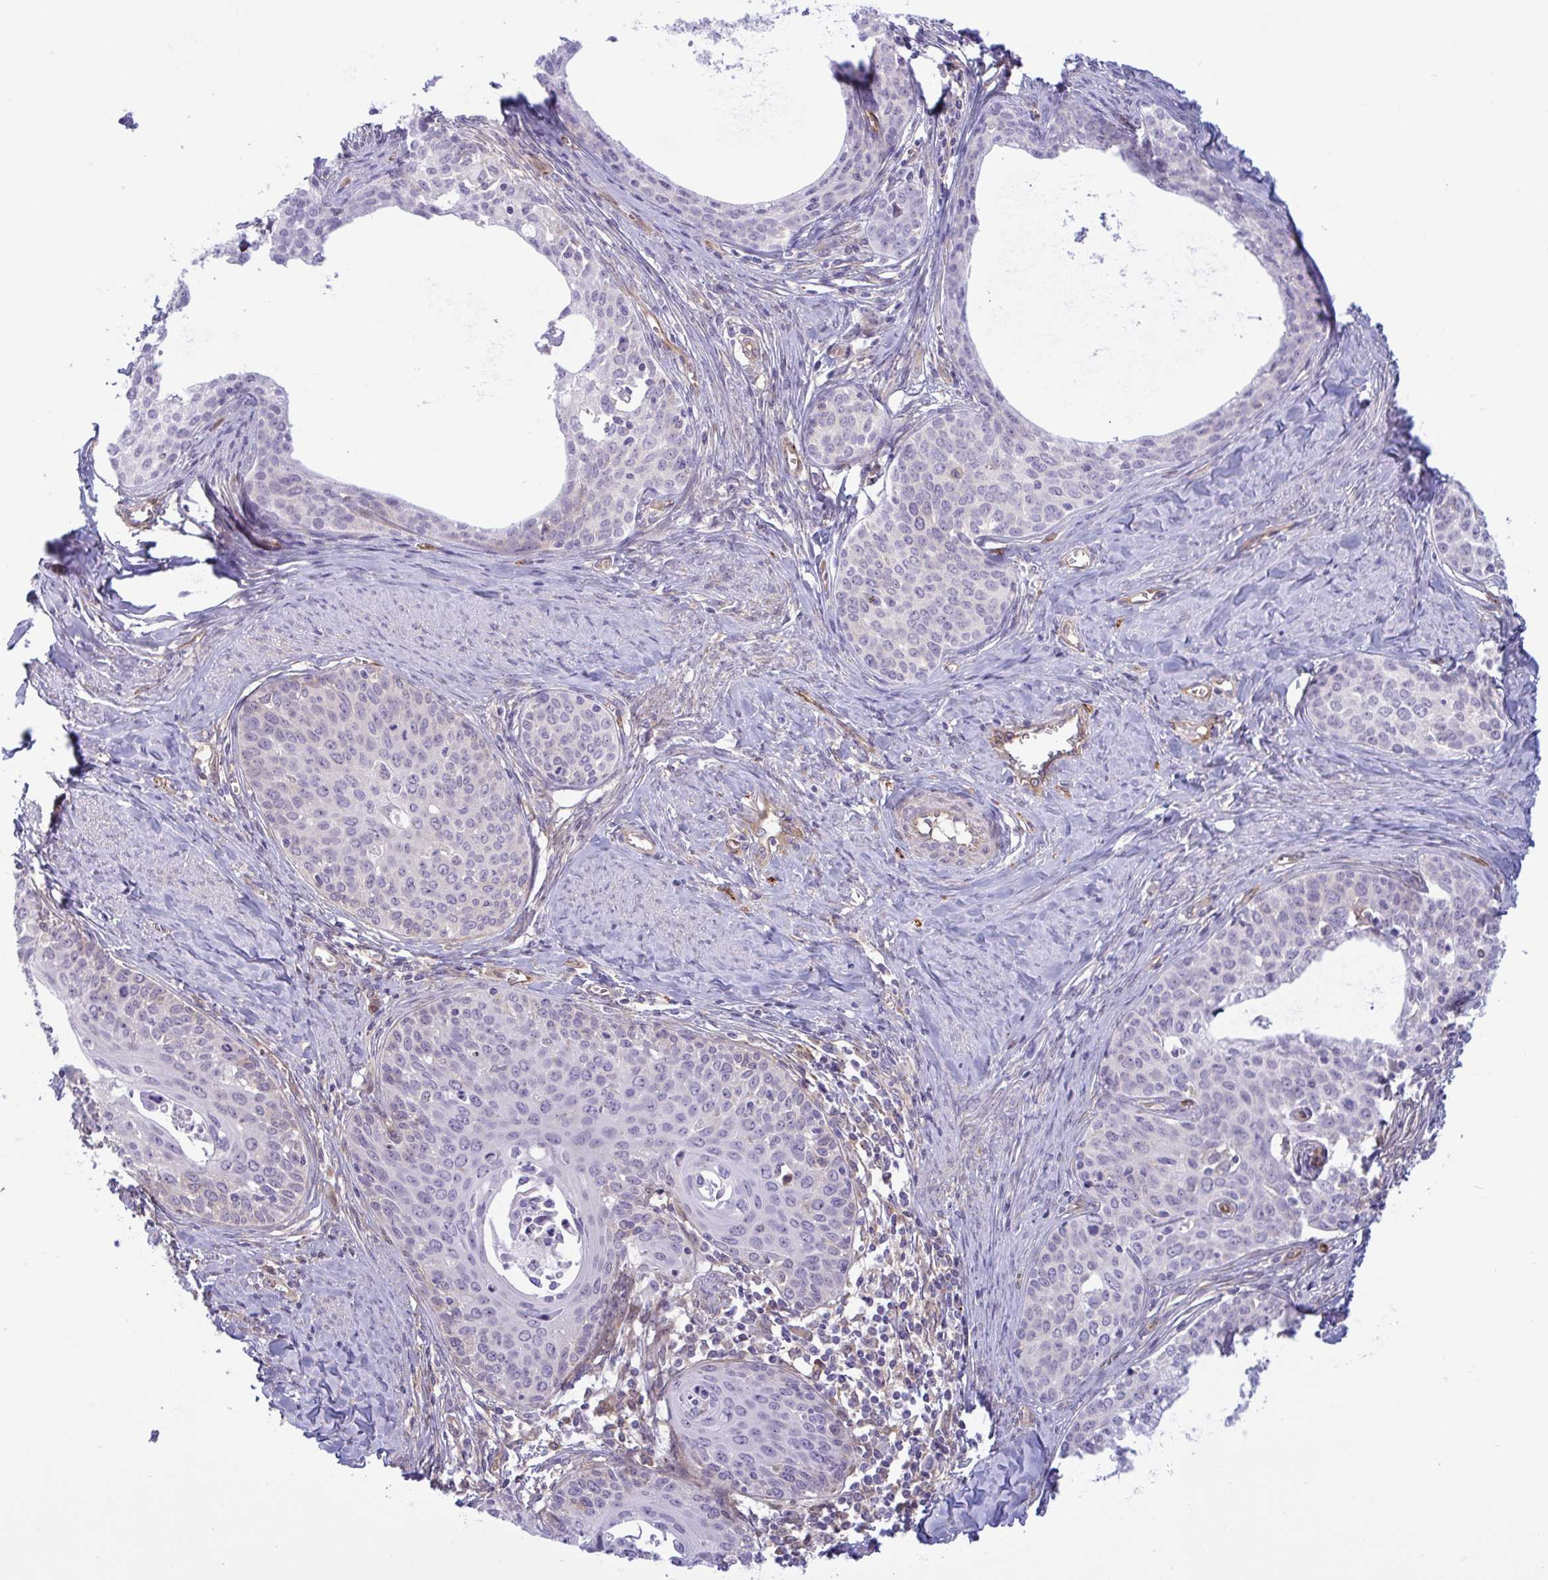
{"staining": {"intensity": "negative", "quantity": "none", "location": "none"}, "tissue": "cervical cancer", "cell_type": "Tumor cells", "image_type": "cancer", "snomed": [{"axis": "morphology", "description": "Squamous cell carcinoma, NOS"}, {"axis": "morphology", "description": "Adenocarcinoma, NOS"}, {"axis": "topography", "description": "Cervix"}], "caption": "High magnification brightfield microscopy of squamous cell carcinoma (cervical) stained with DAB (brown) and counterstained with hematoxylin (blue): tumor cells show no significant expression. (DAB (3,3'-diaminobenzidine) IHC visualized using brightfield microscopy, high magnification).", "gene": "PRRT4", "patient": {"sex": "female", "age": 52}}